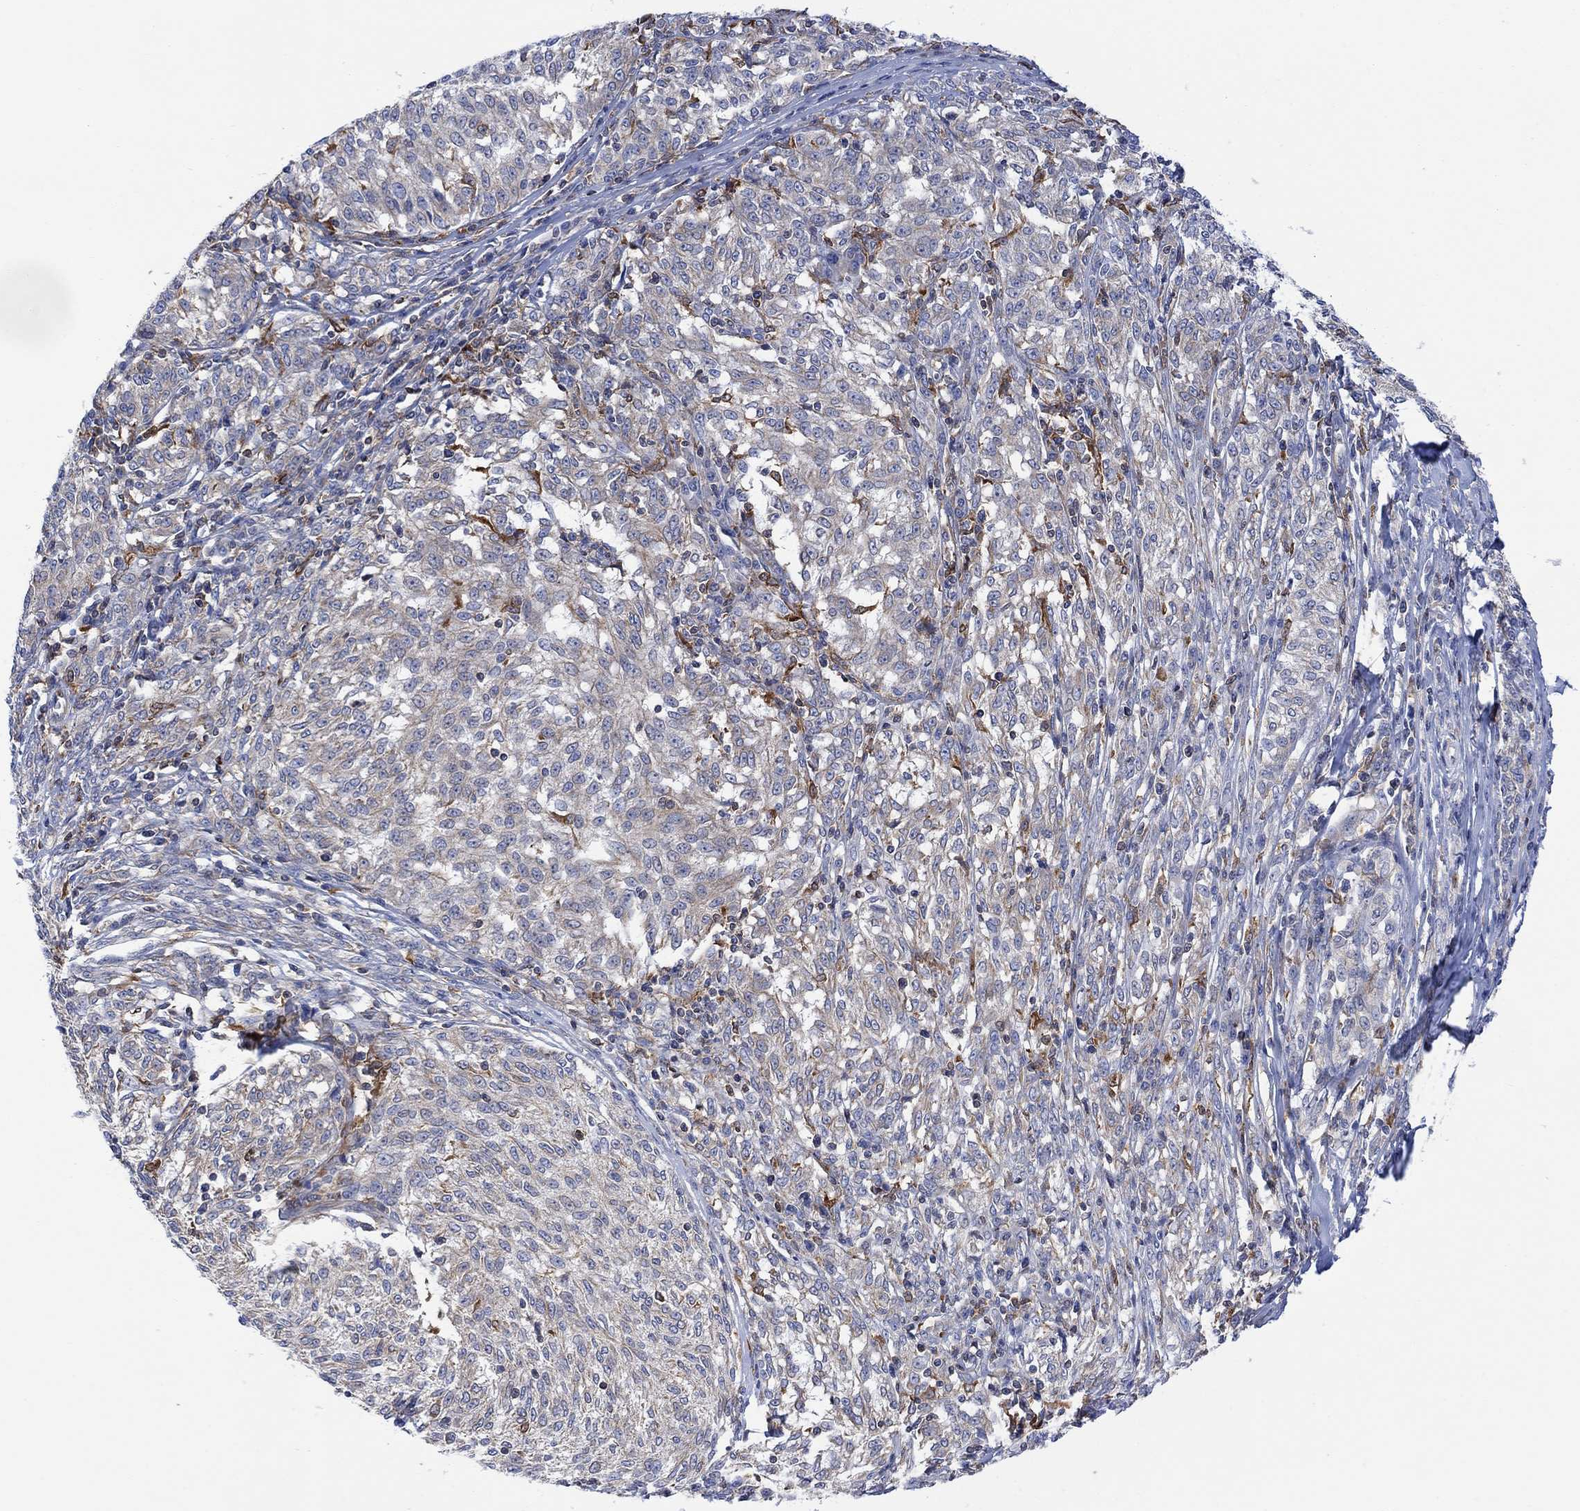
{"staining": {"intensity": "negative", "quantity": "none", "location": "none"}, "tissue": "melanoma", "cell_type": "Tumor cells", "image_type": "cancer", "snomed": [{"axis": "morphology", "description": "Malignant melanoma, NOS"}, {"axis": "topography", "description": "Skin"}], "caption": "High power microscopy photomicrograph of an IHC histopathology image of melanoma, revealing no significant staining in tumor cells. (Brightfield microscopy of DAB IHC at high magnification).", "gene": "GBP5", "patient": {"sex": "female", "age": 72}}